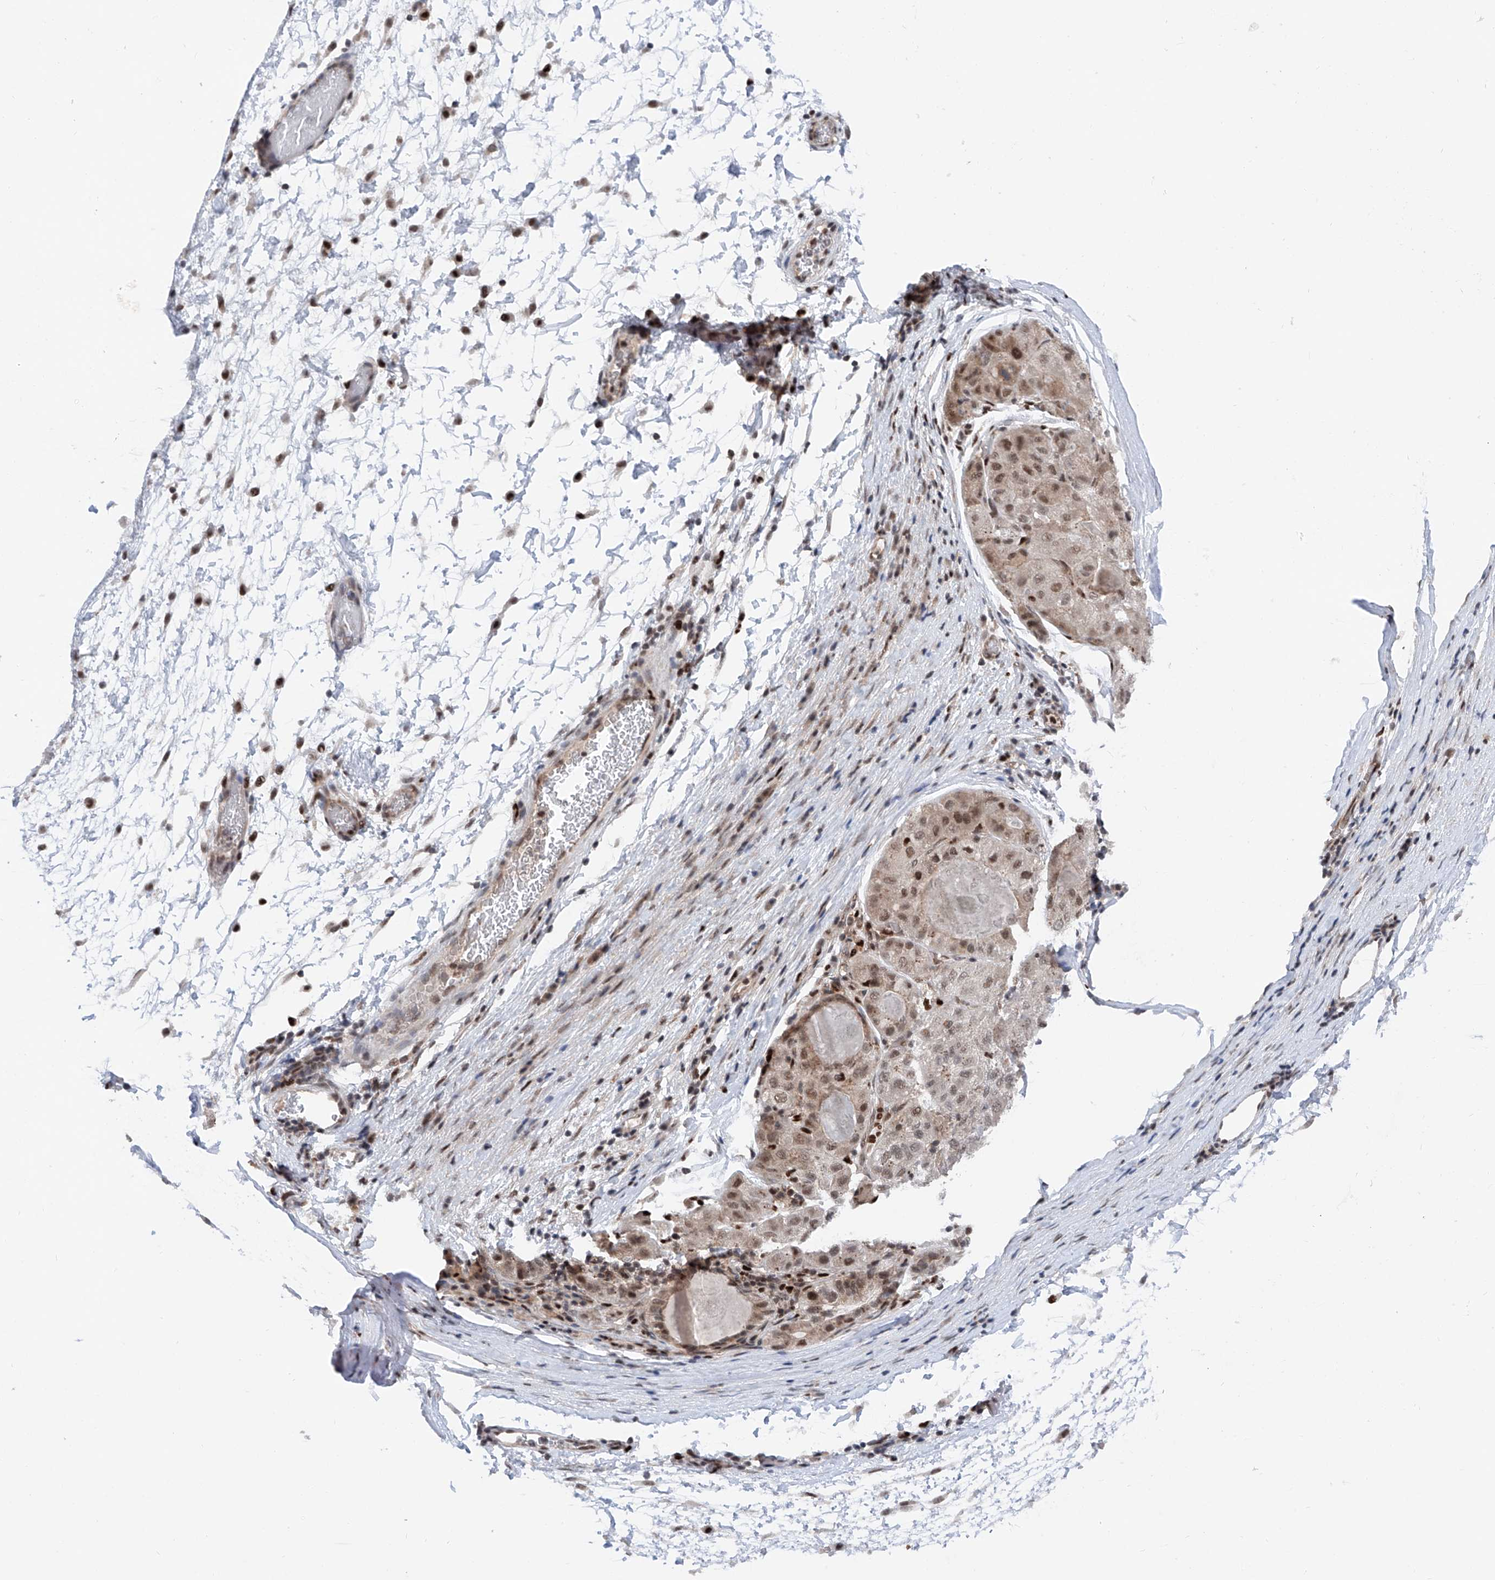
{"staining": {"intensity": "moderate", "quantity": ">75%", "location": "nuclear"}, "tissue": "liver cancer", "cell_type": "Tumor cells", "image_type": "cancer", "snomed": [{"axis": "morphology", "description": "Carcinoma, Hepatocellular, NOS"}, {"axis": "topography", "description": "Liver"}], "caption": "DAB immunohistochemical staining of liver cancer (hepatocellular carcinoma) reveals moderate nuclear protein positivity in about >75% of tumor cells.", "gene": "SNRNP200", "patient": {"sex": "male", "age": 80}}